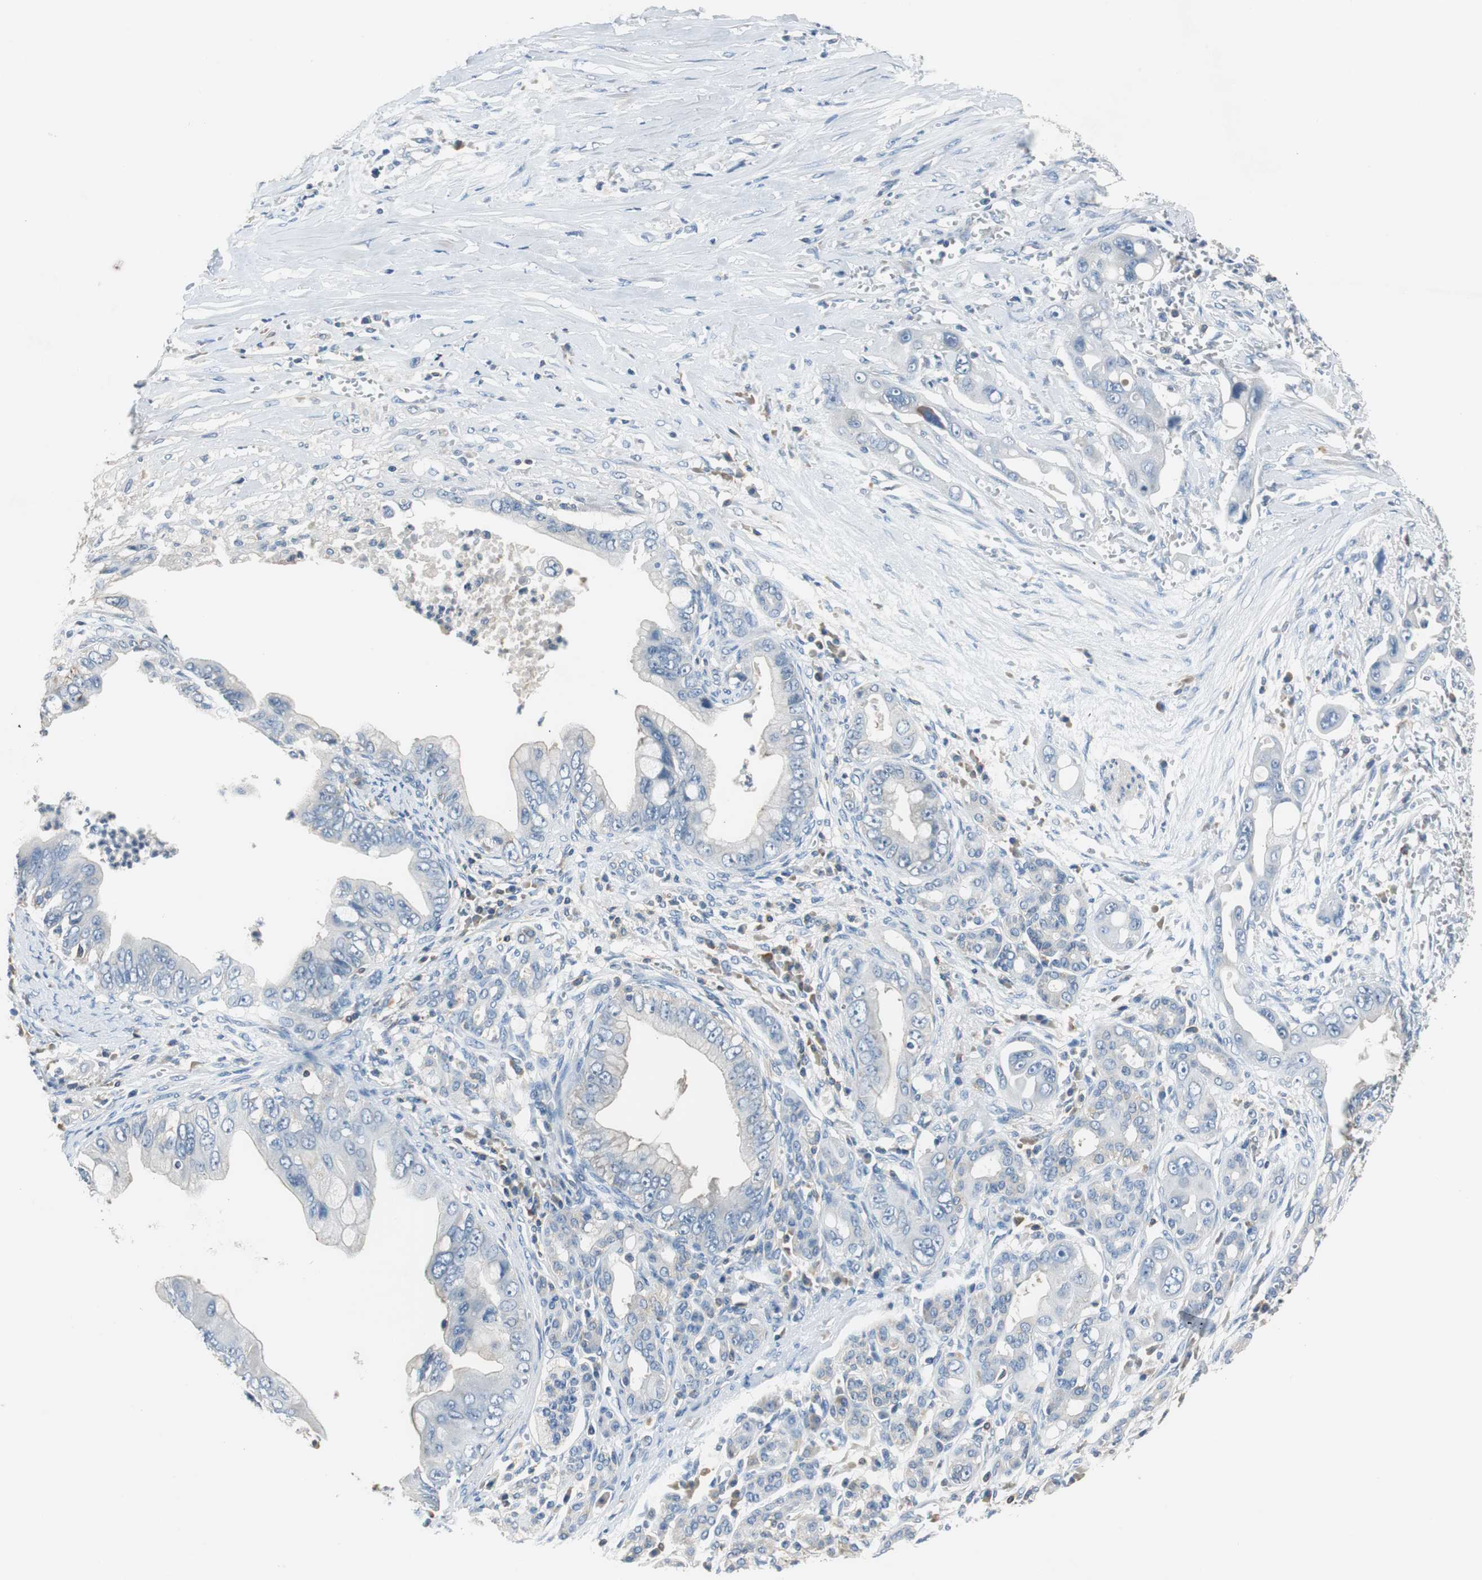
{"staining": {"intensity": "negative", "quantity": "none", "location": "none"}, "tissue": "pancreatic cancer", "cell_type": "Tumor cells", "image_type": "cancer", "snomed": [{"axis": "morphology", "description": "Adenocarcinoma, NOS"}, {"axis": "topography", "description": "Pancreas"}], "caption": "The micrograph shows no significant positivity in tumor cells of adenocarcinoma (pancreatic).", "gene": "PRKCA", "patient": {"sex": "male", "age": 59}}